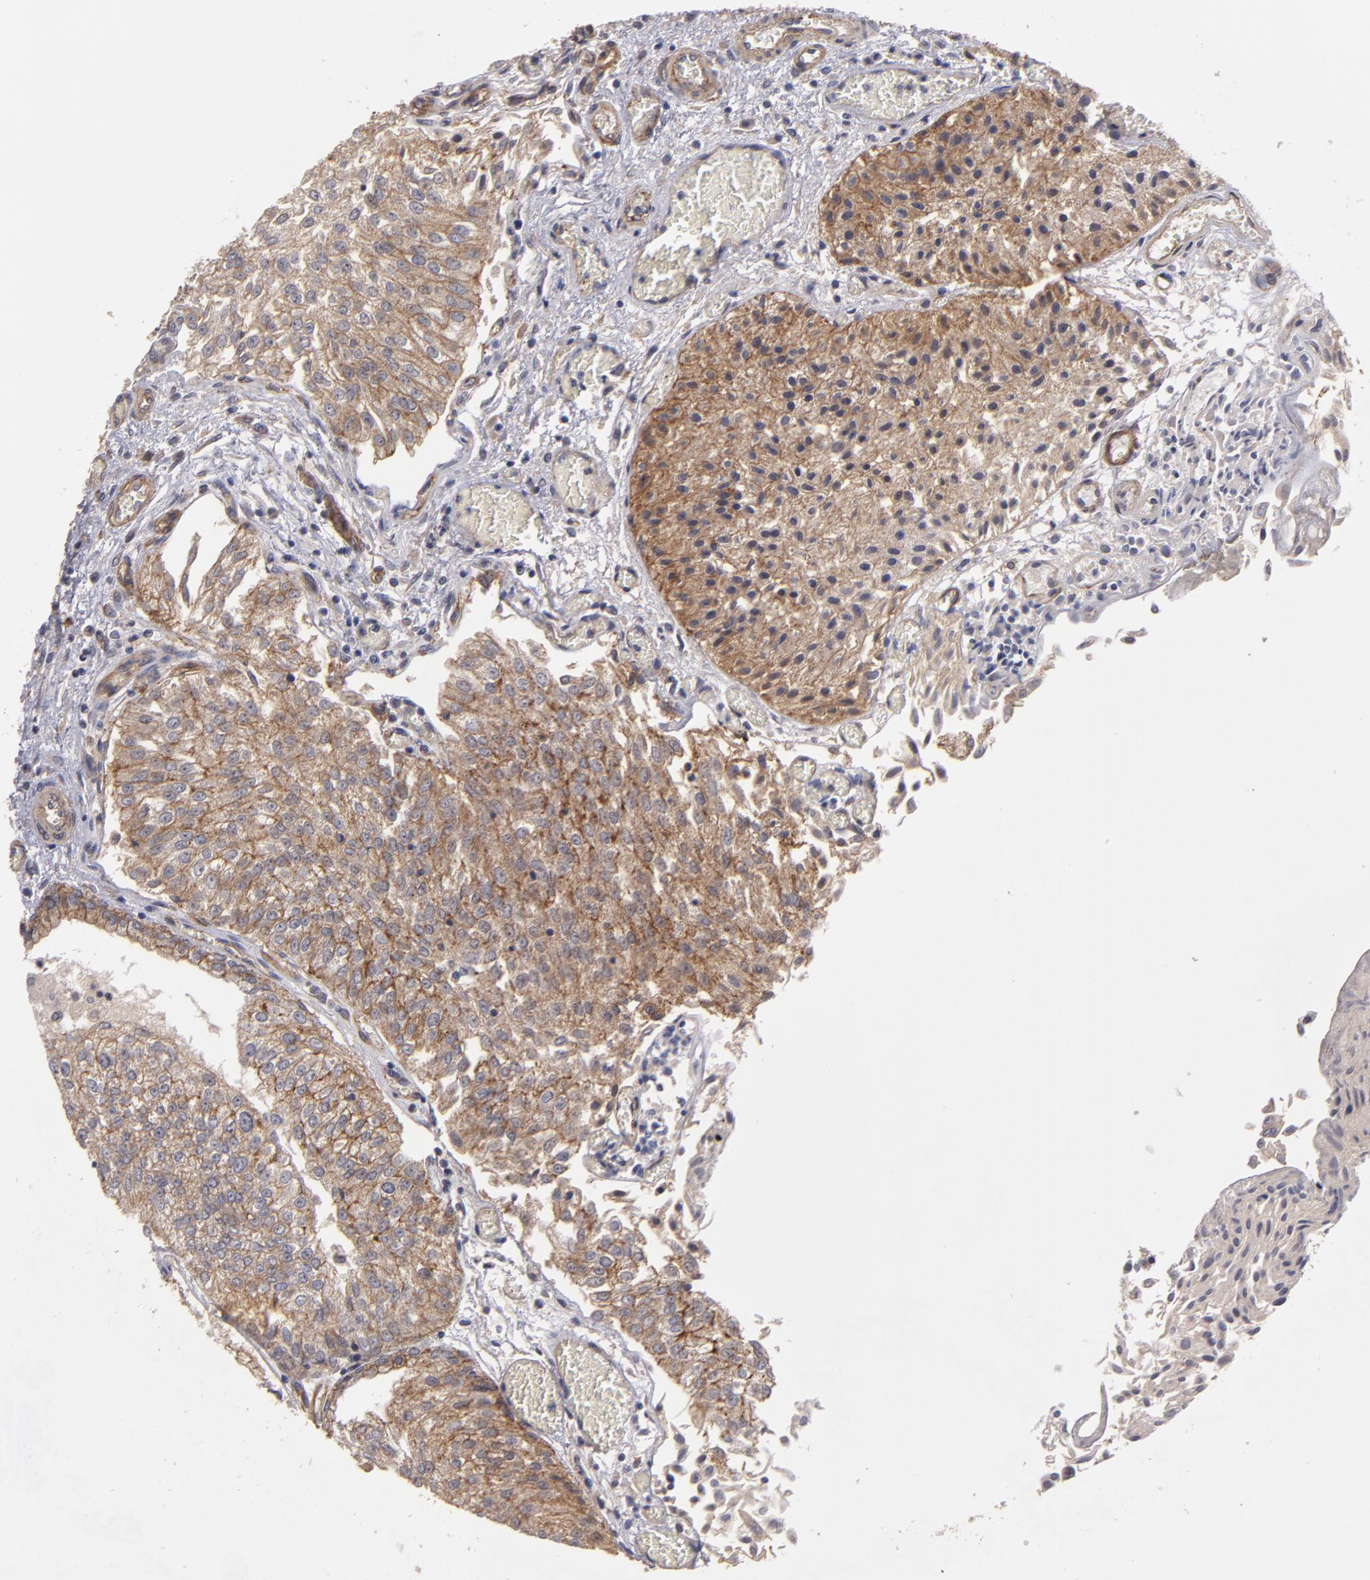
{"staining": {"intensity": "moderate", "quantity": ">75%", "location": "cytoplasmic/membranous"}, "tissue": "urothelial cancer", "cell_type": "Tumor cells", "image_type": "cancer", "snomed": [{"axis": "morphology", "description": "Urothelial carcinoma, Low grade"}, {"axis": "topography", "description": "Urinary bladder"}], "caption": "An immunohistochemistry (IHC) image of tumor tissue is shown. Protein staining in brown shows moderate cytoplasmic/membranous positivity in urothelial carcinoma (low-grade) within tumor cells. (IHC, brightfield microscopy, high magnification).", "gene": "CTSO", "patient": {"sex": "male", "age": 86}}